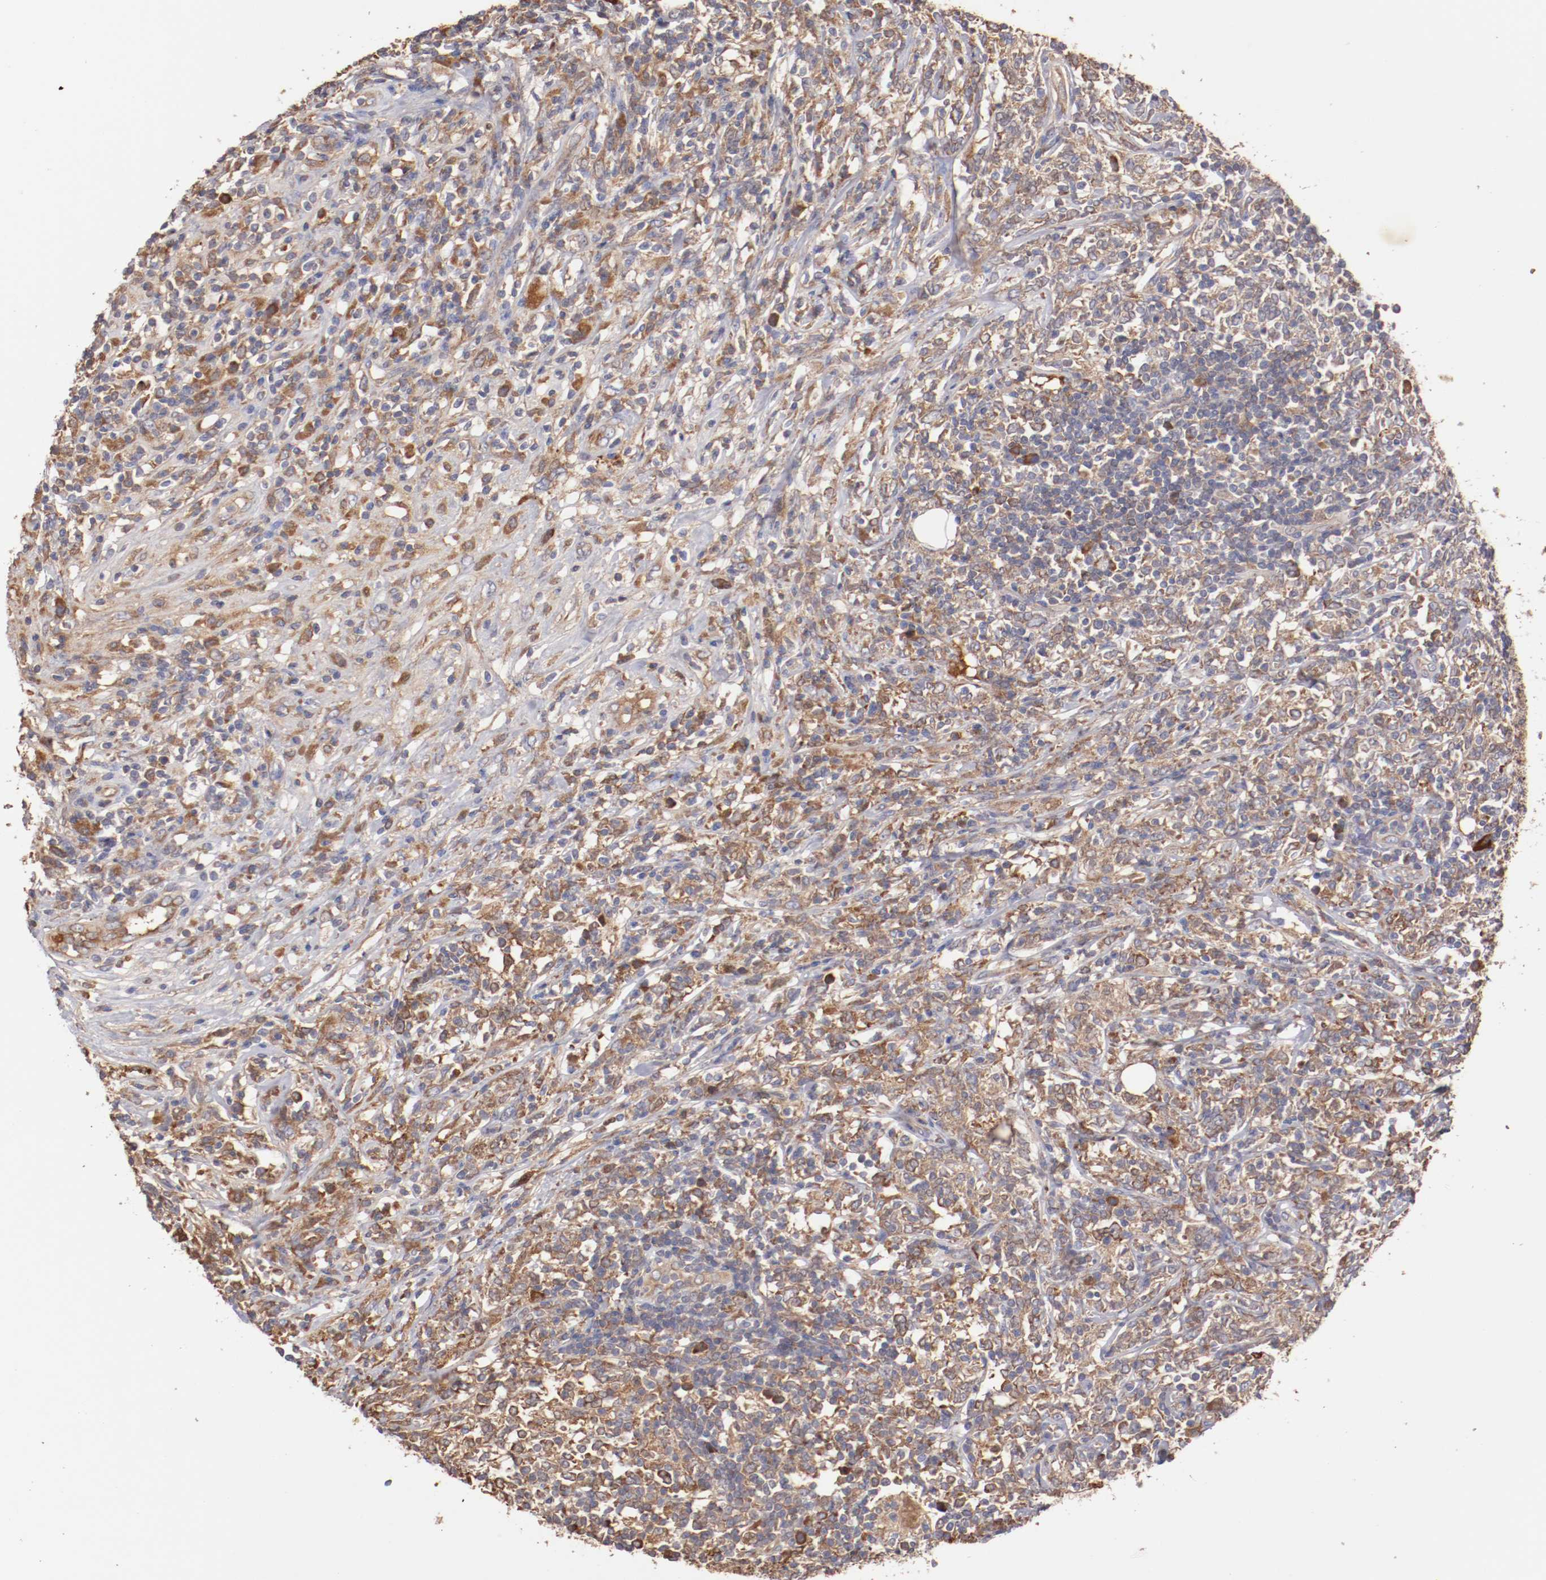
{"staining": {"intensity": "weak", "quantity": "25%-75%", "location": "cytoplasmic/membranous"}, "tissue": "lymphoma", "cell_type": "Tumor cells", "image_type": "cancer", "snomed": [{"axis": "morphology", "description": "Malignant lymphoma, non-Hodgkin's type, High grade"}, {"axis": "topography", "description": "Lymph node"}], "caption": "High-grade malignant lymphoma, non-Hodgkin's type was stained to show a protein in brown. There is low levels of weak cytoplasmic/membranous positivity in about 25%-75% of tumor cells. (Brightfield microscopy of DAB IHC at high magnification).", "gene": "NFKBIE", "patient": {"sex": "female", "age": 84}}